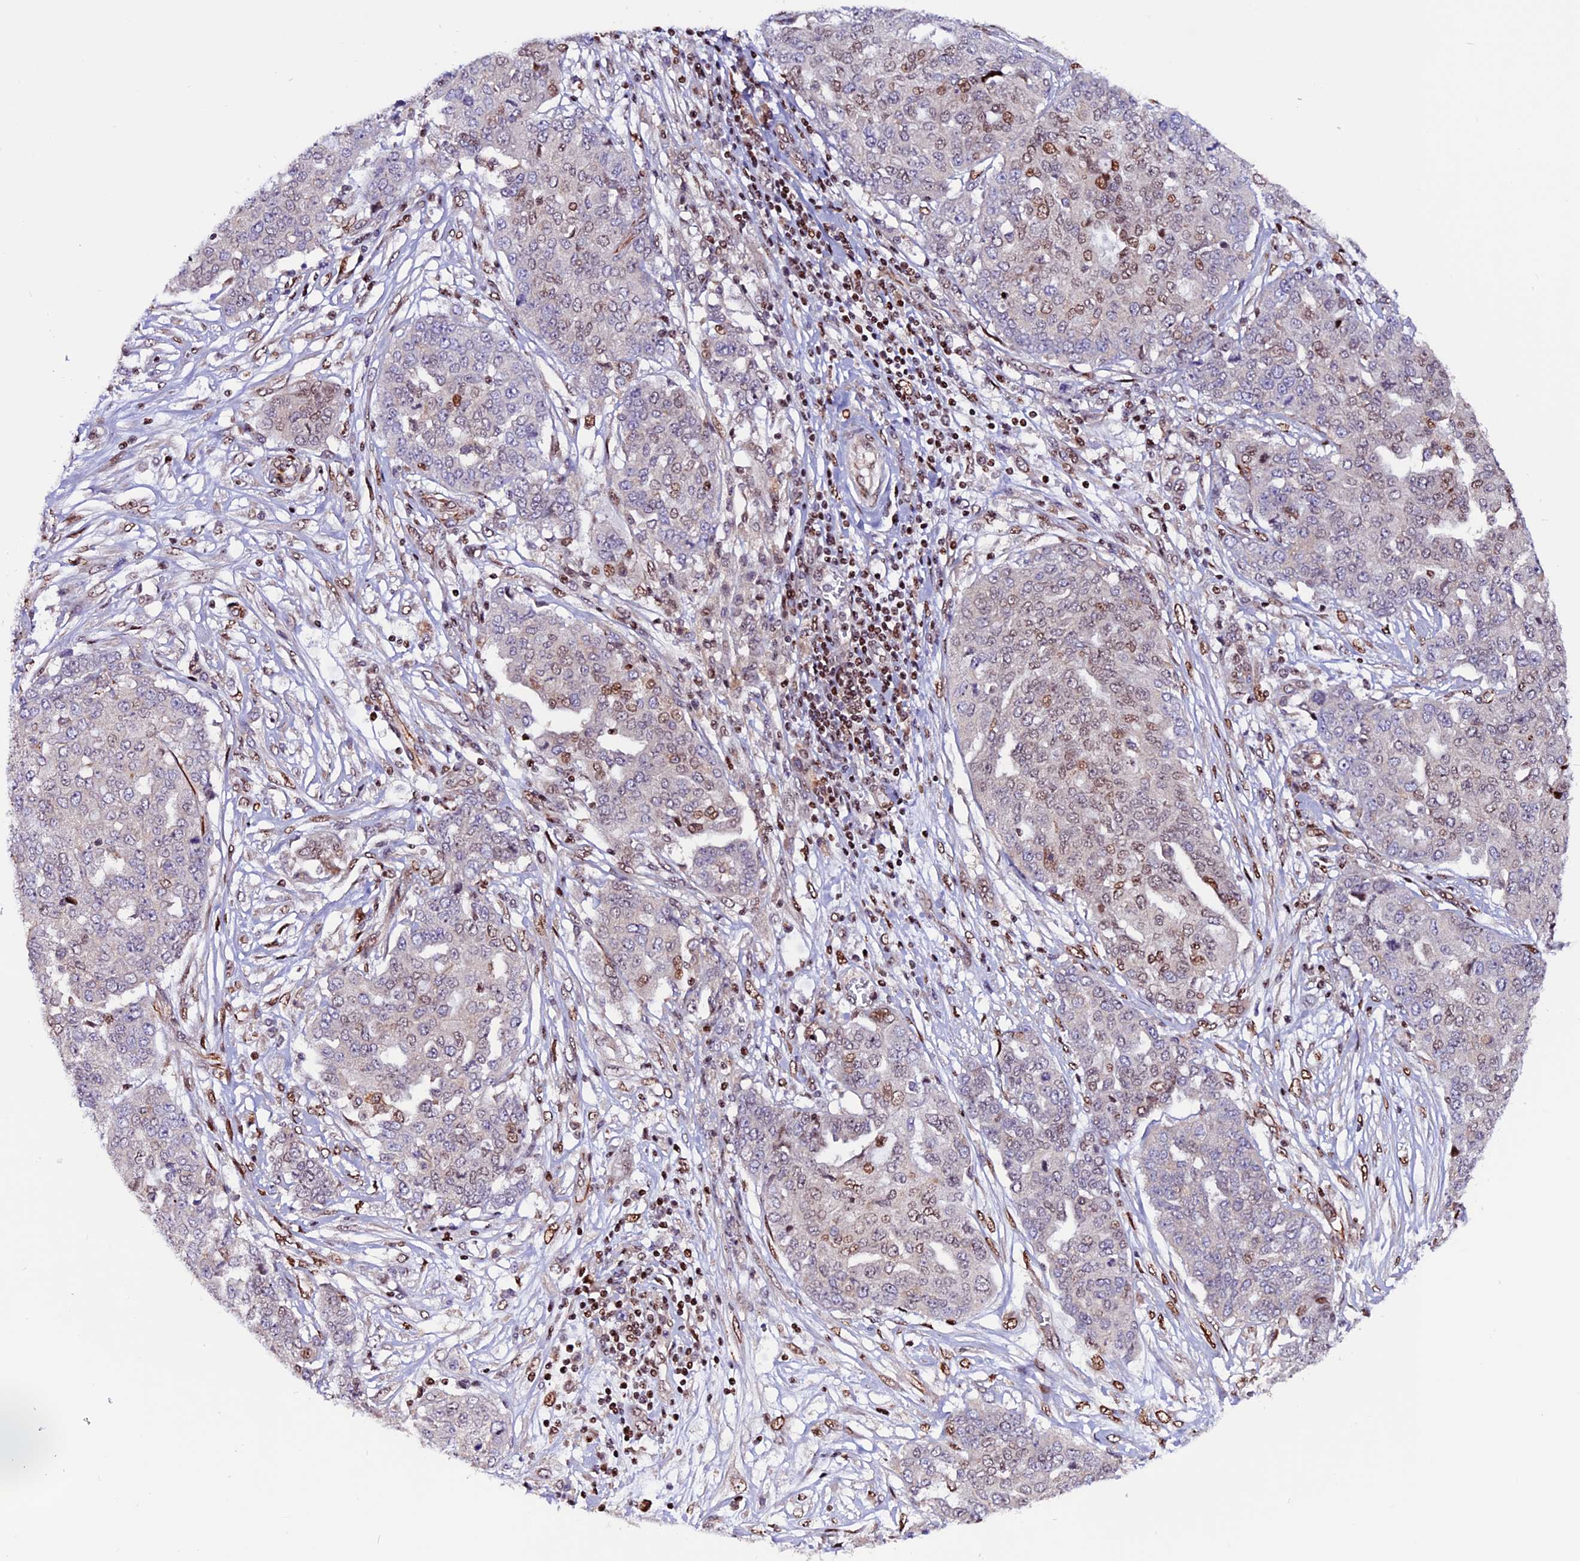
{"staining": {"intensity": "moderate", "quantity": "<25%", "location": "nuclear"}, "tissue": "ovarian cancer", "cell_type": "Tumor cells", "image_type": "cancer", "snomed": [{"axis": "morphology", "description": "Cystadenocarcinoma, serous, NOS"}, {"axis": "topography", "description": "Soft tissue"}, {"axis": "topography", "description": "Ovary"}], "caption": "This image exhibits immunohistochemistry staining of human ovarian serous cystadenocarcinoma, with low moderate nuclear staining in approximately <25% of tumor cells.", "gene": "RINL", "patient": {"sex": "female", "age": 57}}